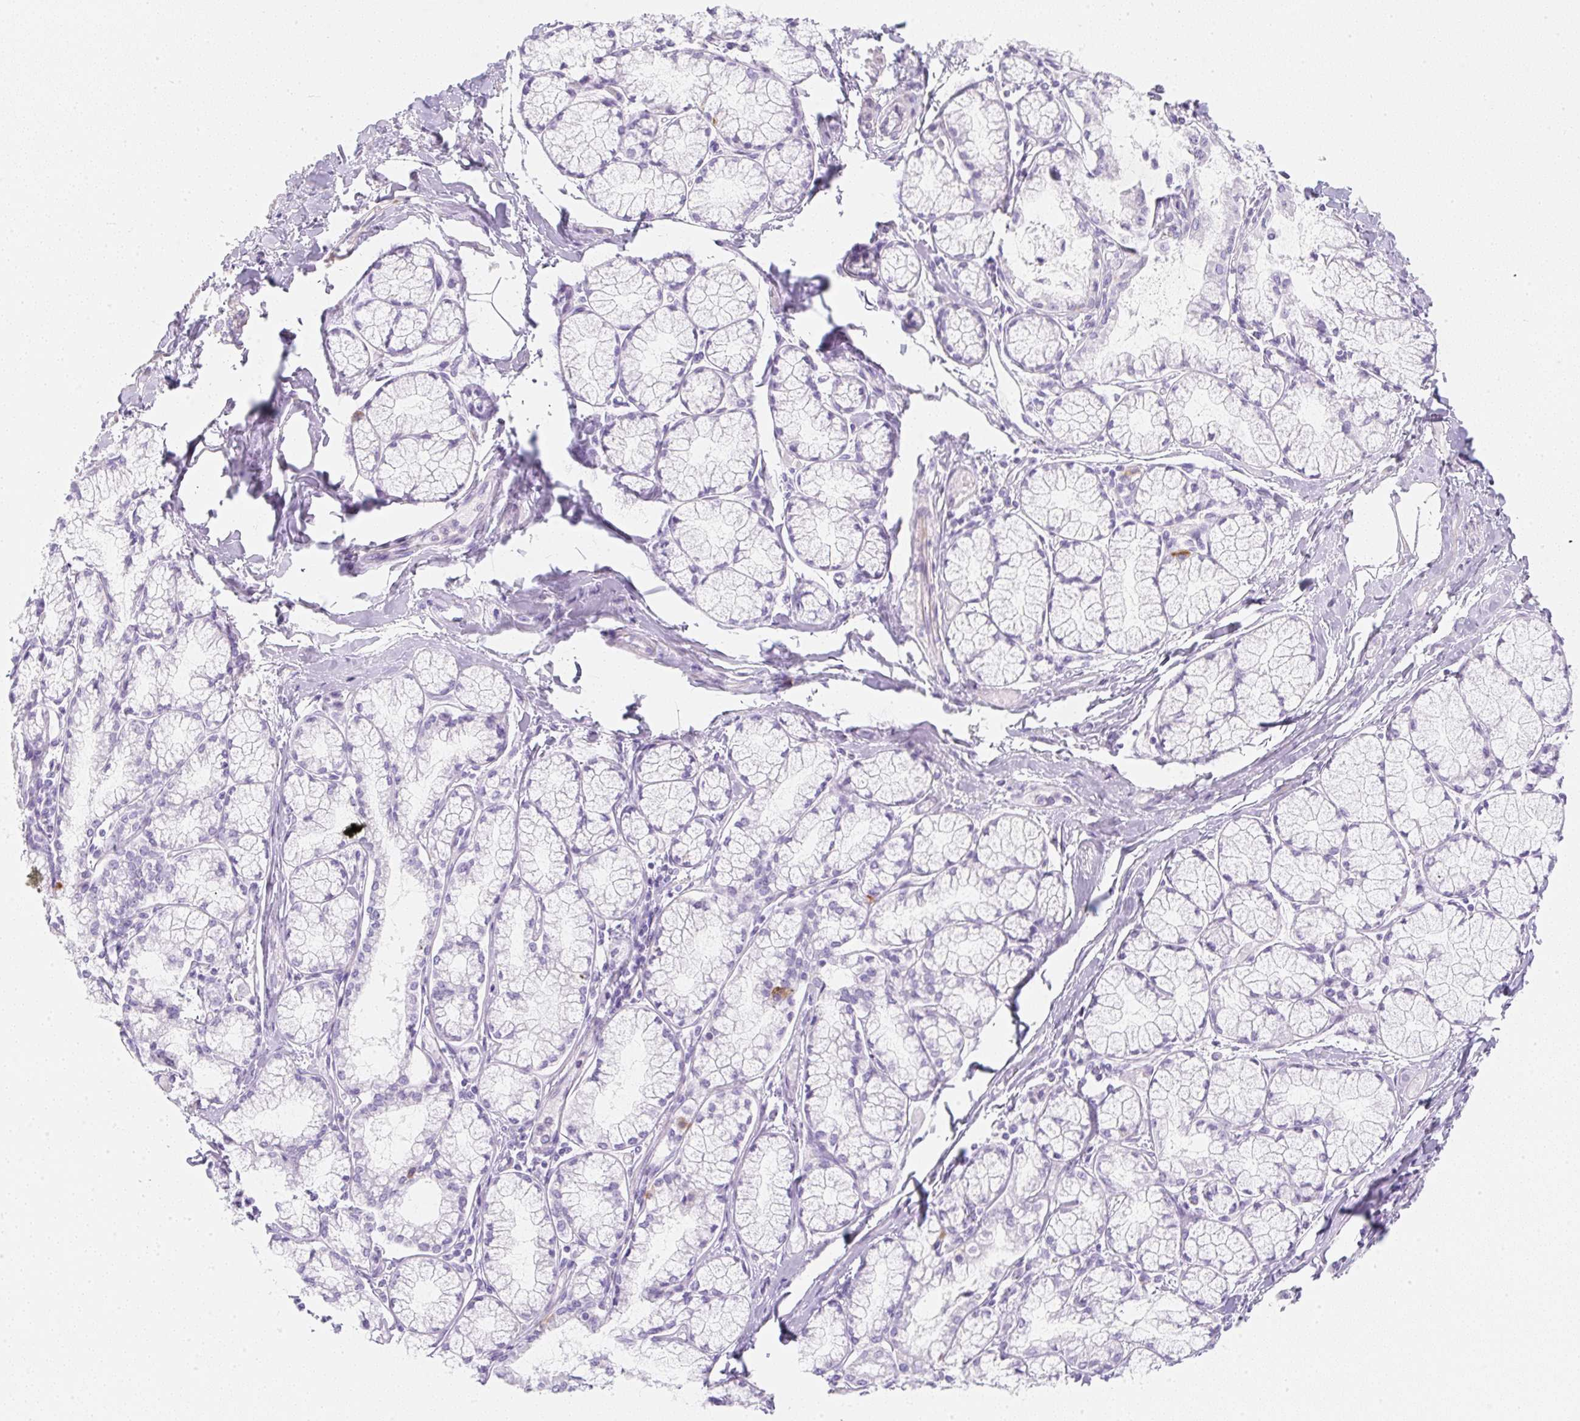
{"staining": {"intensity": "negative", "quantity": "none", "location": "none"}, "tissue": "pancreatic cancer", "cell_type": "Tumor cells", "image_type": "cancer", "snomed": [{"axis": "morphology", "description": "Adenocarcinoma, NOS"}, {"axis": "topography", "description": "Pancreas"}], "caption": "Immunohistochemistry histopathology image of neoplastic tissue: adenocarcinoma (pancreatic) stained with DAB (3,3'-diaminobenzidine) demonstrates no significant protein positivity in tumor cells.", "gene": "ZNF689", "patient": {"sex": "female", "age": 50}}